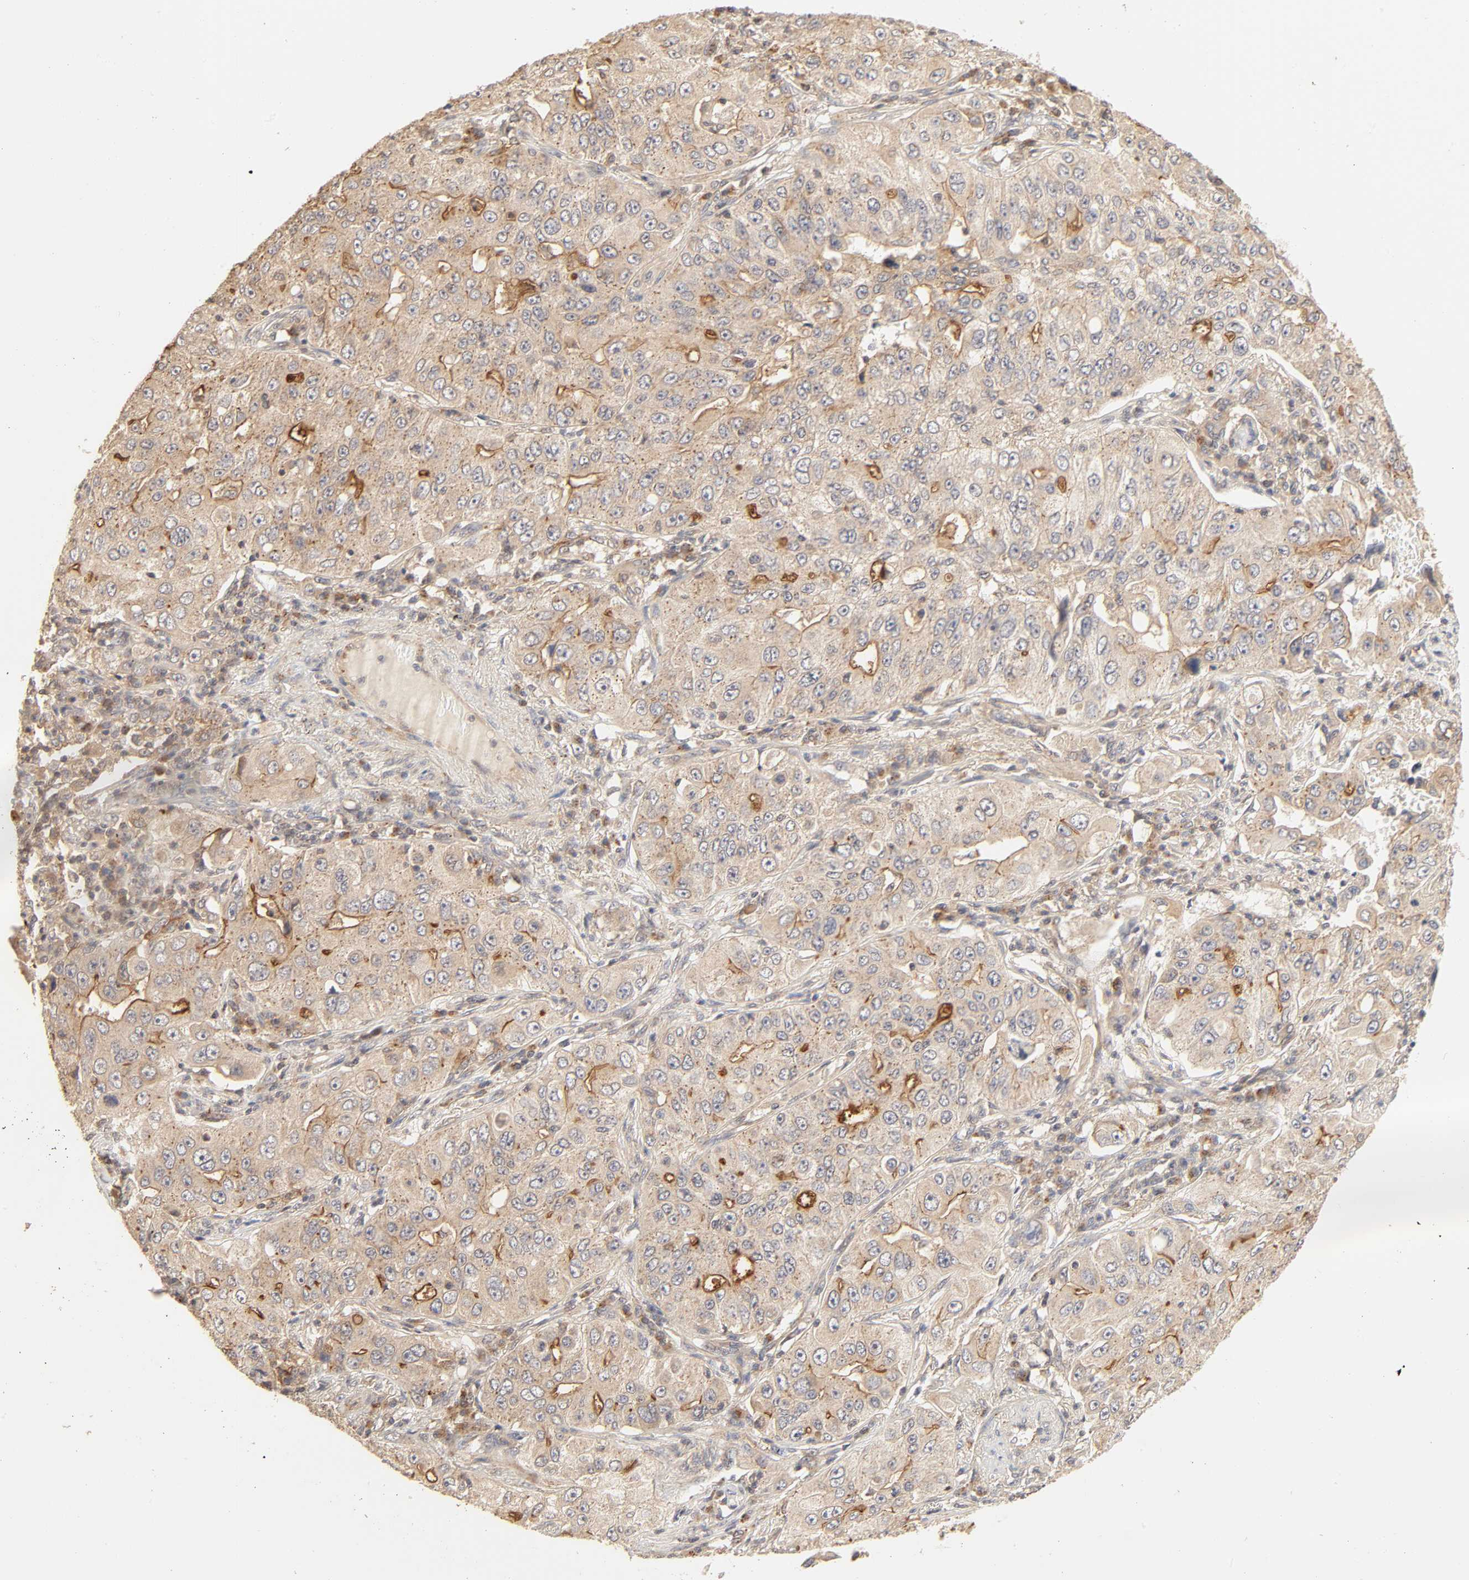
{"staining": {"intensity": "weak", "quantity": ">75%", "location": "cytoplasmic/membranous"}, "tissue": "lung cancer", "cell_type": "Tumor cells", "image_type": "cancer", "snomed": [{"axis": "morphology", "description": "Adenocarcinoma, NOS"}, {"axis": "topography", "description": "Lung"}], "caption": "Adenocarcinoma (lung) stained for a protein (brown) reveals weak cytoplasmic/membranous positive staining in approximately >75% of tumor cells.", "gene": "EPS8", "patient": {"sex": "male", "age": 84}}